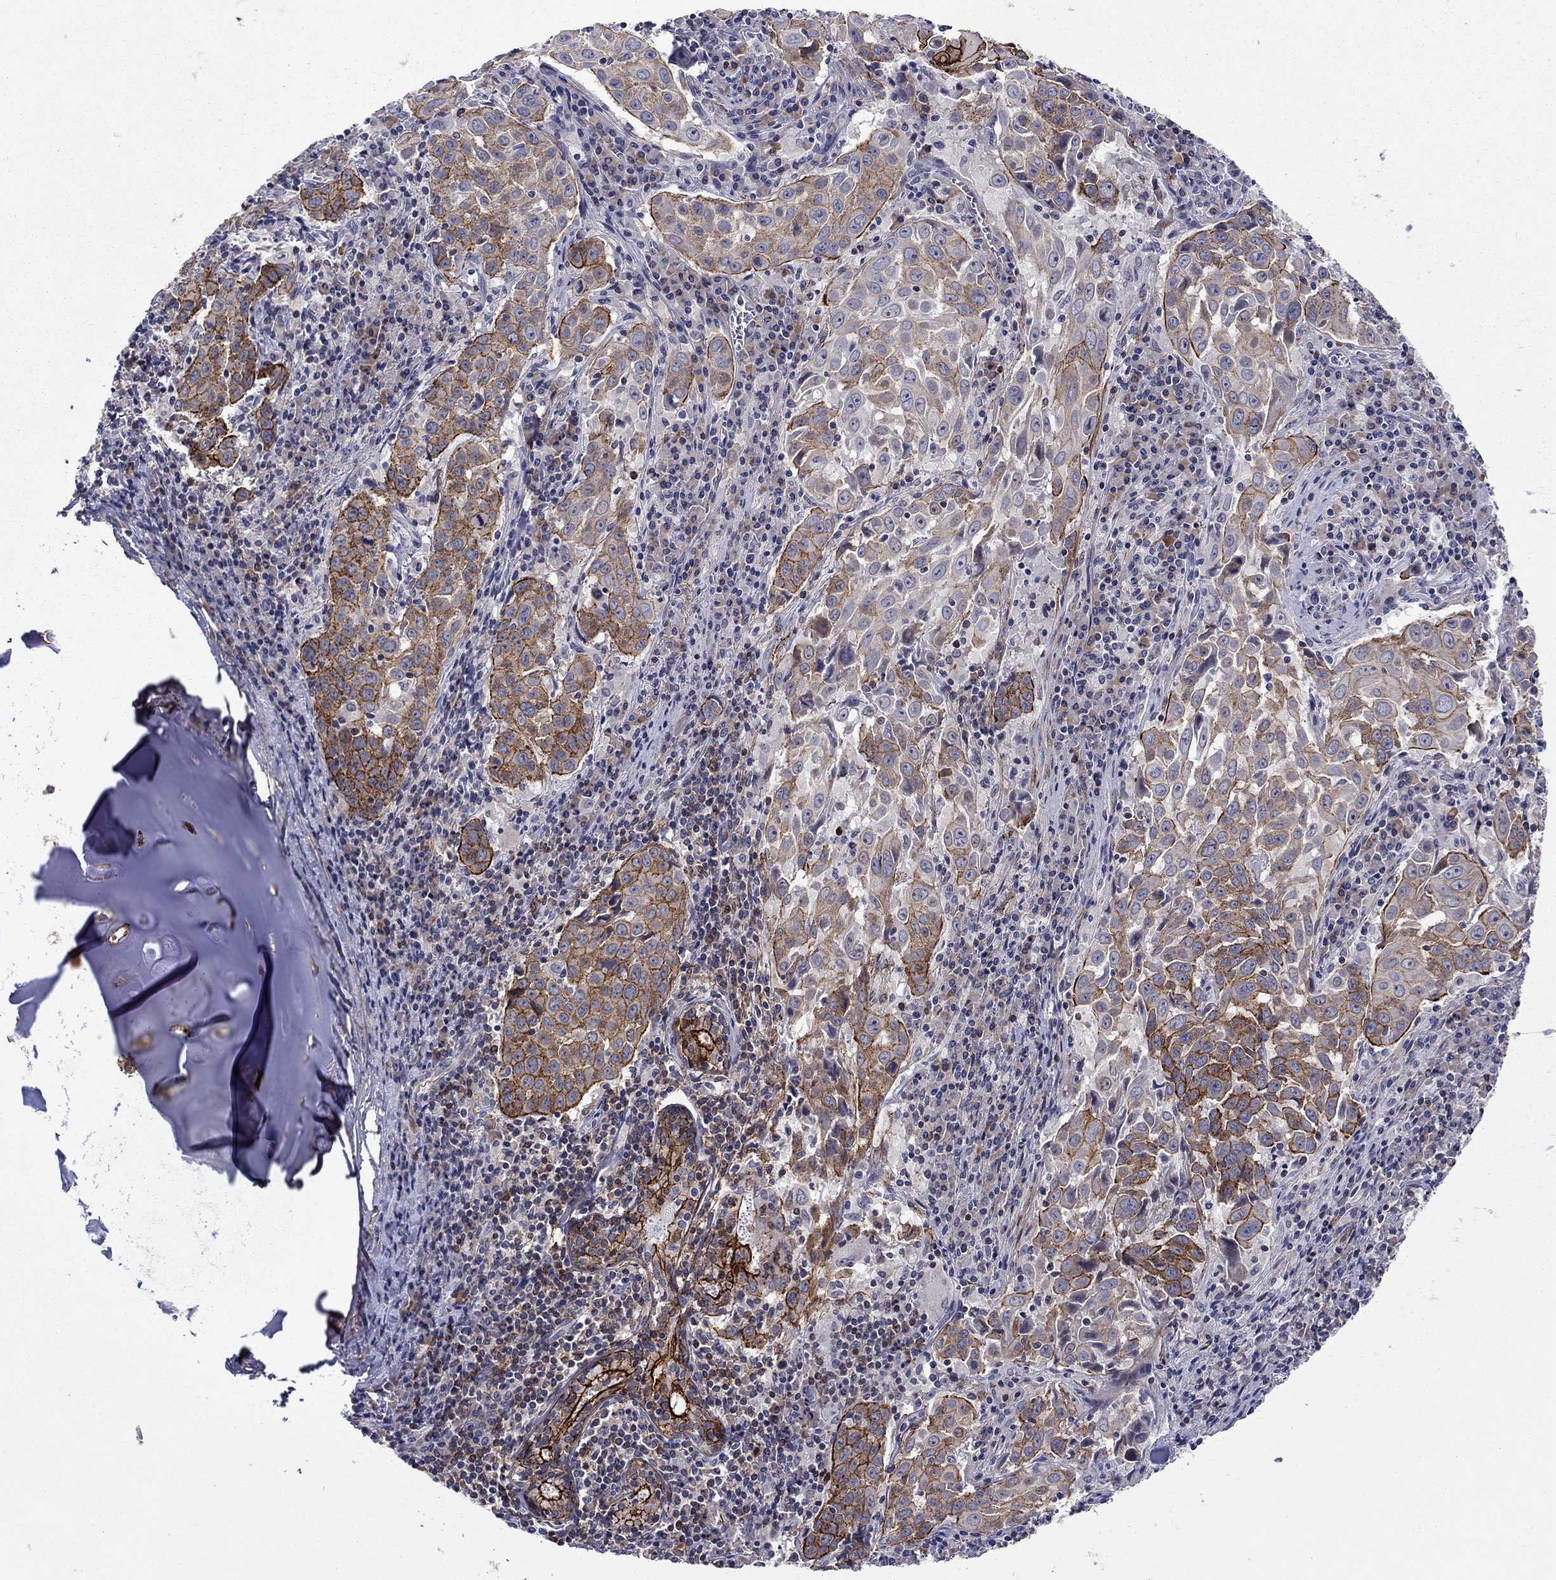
{"staining": {"intensity": "strong", "quantity": "25%-75%", "location": "cytoplasmic/membranous"}, "tissue": "lung cancer", "cell_type": "Tumor cells", "image_type": "cancer", "snomed": [{"axis": "morphology", "description": "Squamous cell carcinoma, NOS"}, {"axis": "topography", "description": "Lung"}], "caption": "Protein staining by immunohistochemistry shows strong cytoplasmic/membranous staining in about 25%-75% of tumor cells in lung cancer.", "gene": "LMO7", "patient": {"sex": "male", "age": 57}}